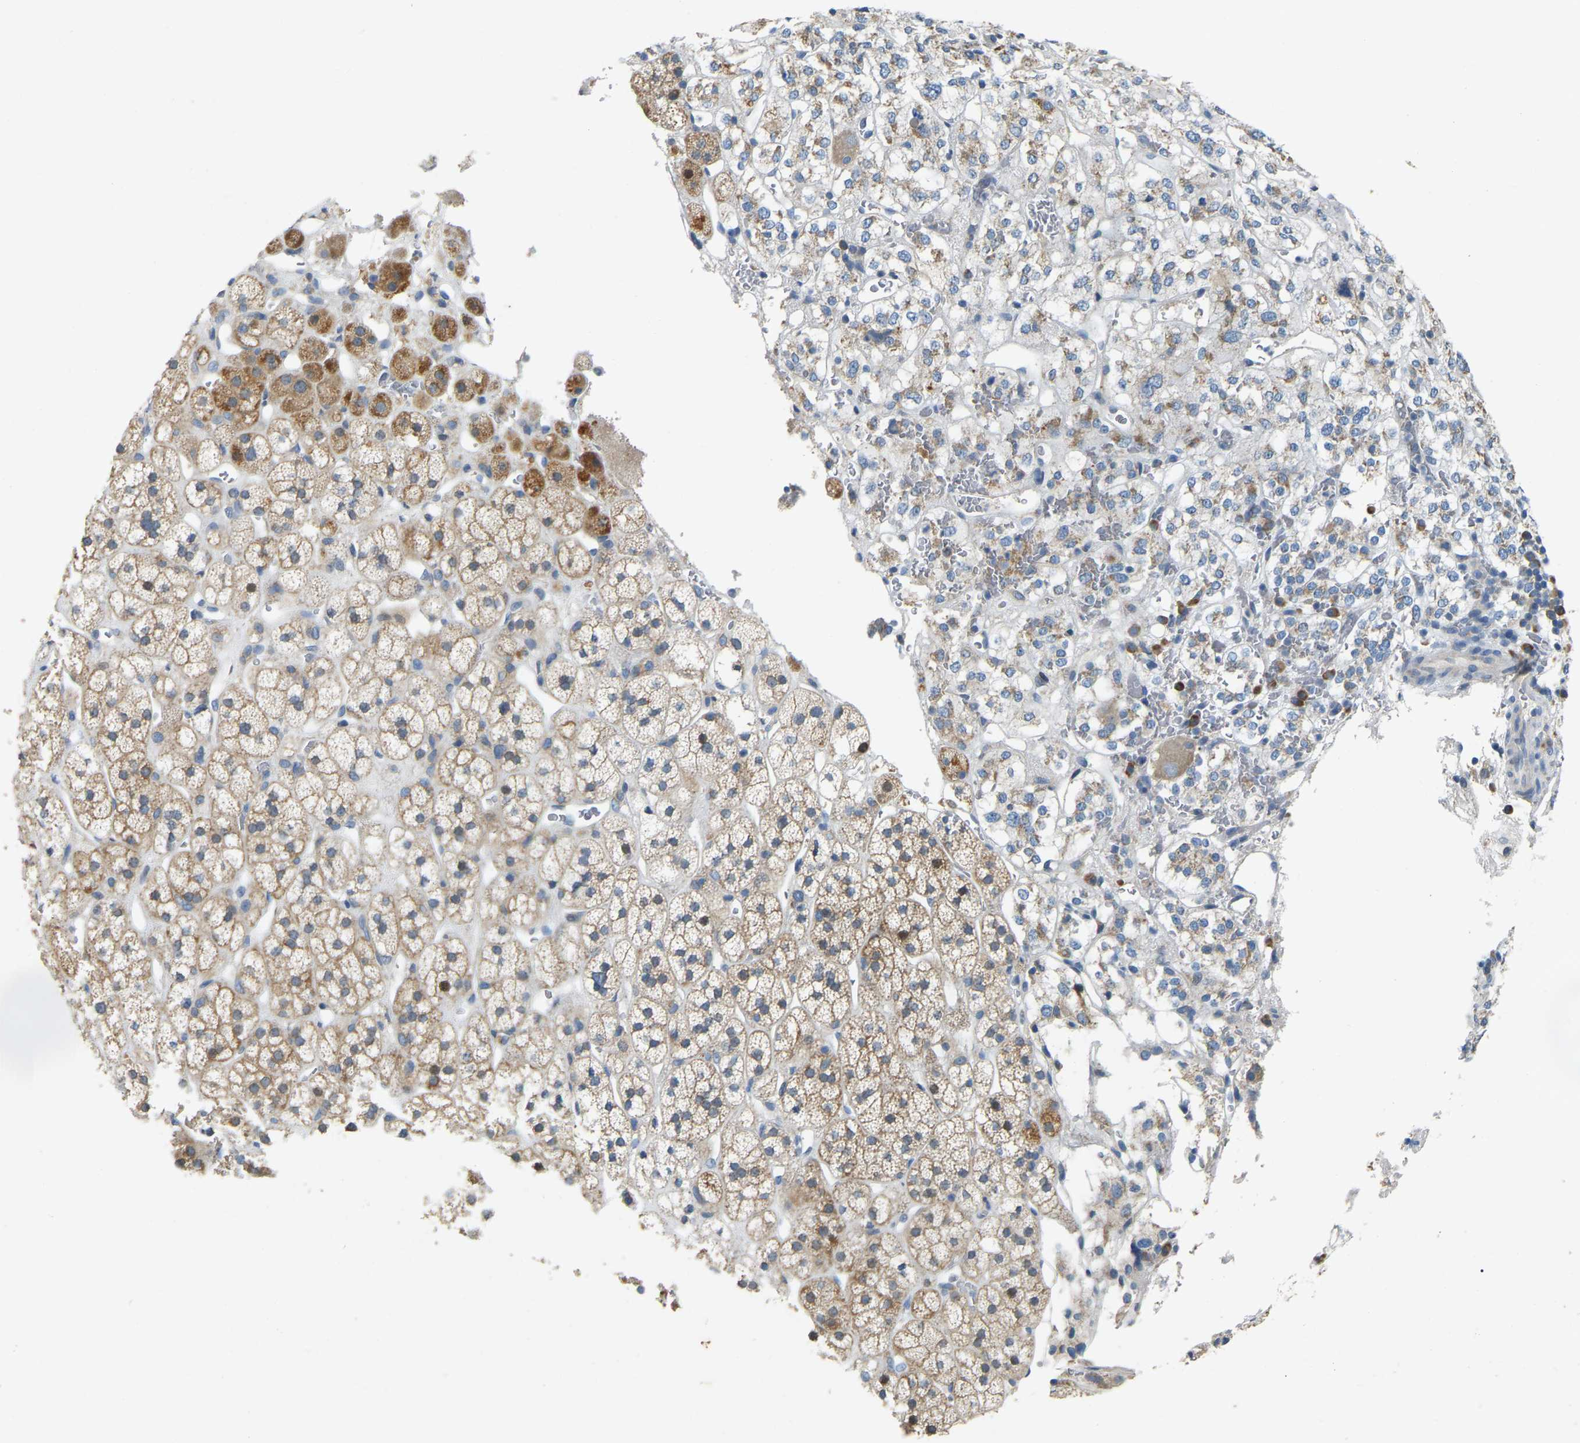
{"staining": {"intensity": "moderate", "quantity": ">75%", "location": "cytoplasmic/membranous,nuclear"}, "tissue": "adrenal gland", "cell_type": "Glandular cells", "image_type": "normal", "snomed": [{"axis": "morphology", "description": "Normal tissue, NOS"}, {"axis": "topography", "description": "Adrenal gland"}], "caption": "High-magnification brightfield microscopy of normal adrenal gland stained with DAB (brown) and counterstained with hematoxylin (blue). glandular cells exhibit moderate cytoplasmic/membranous,nuclear positivity is appreciated in approximately>75% of cells. (IHC, brightfield microscopy, high magnification).", "gene": "ENSG00000283765", "patient": {"sex": "male", "age": 56}}